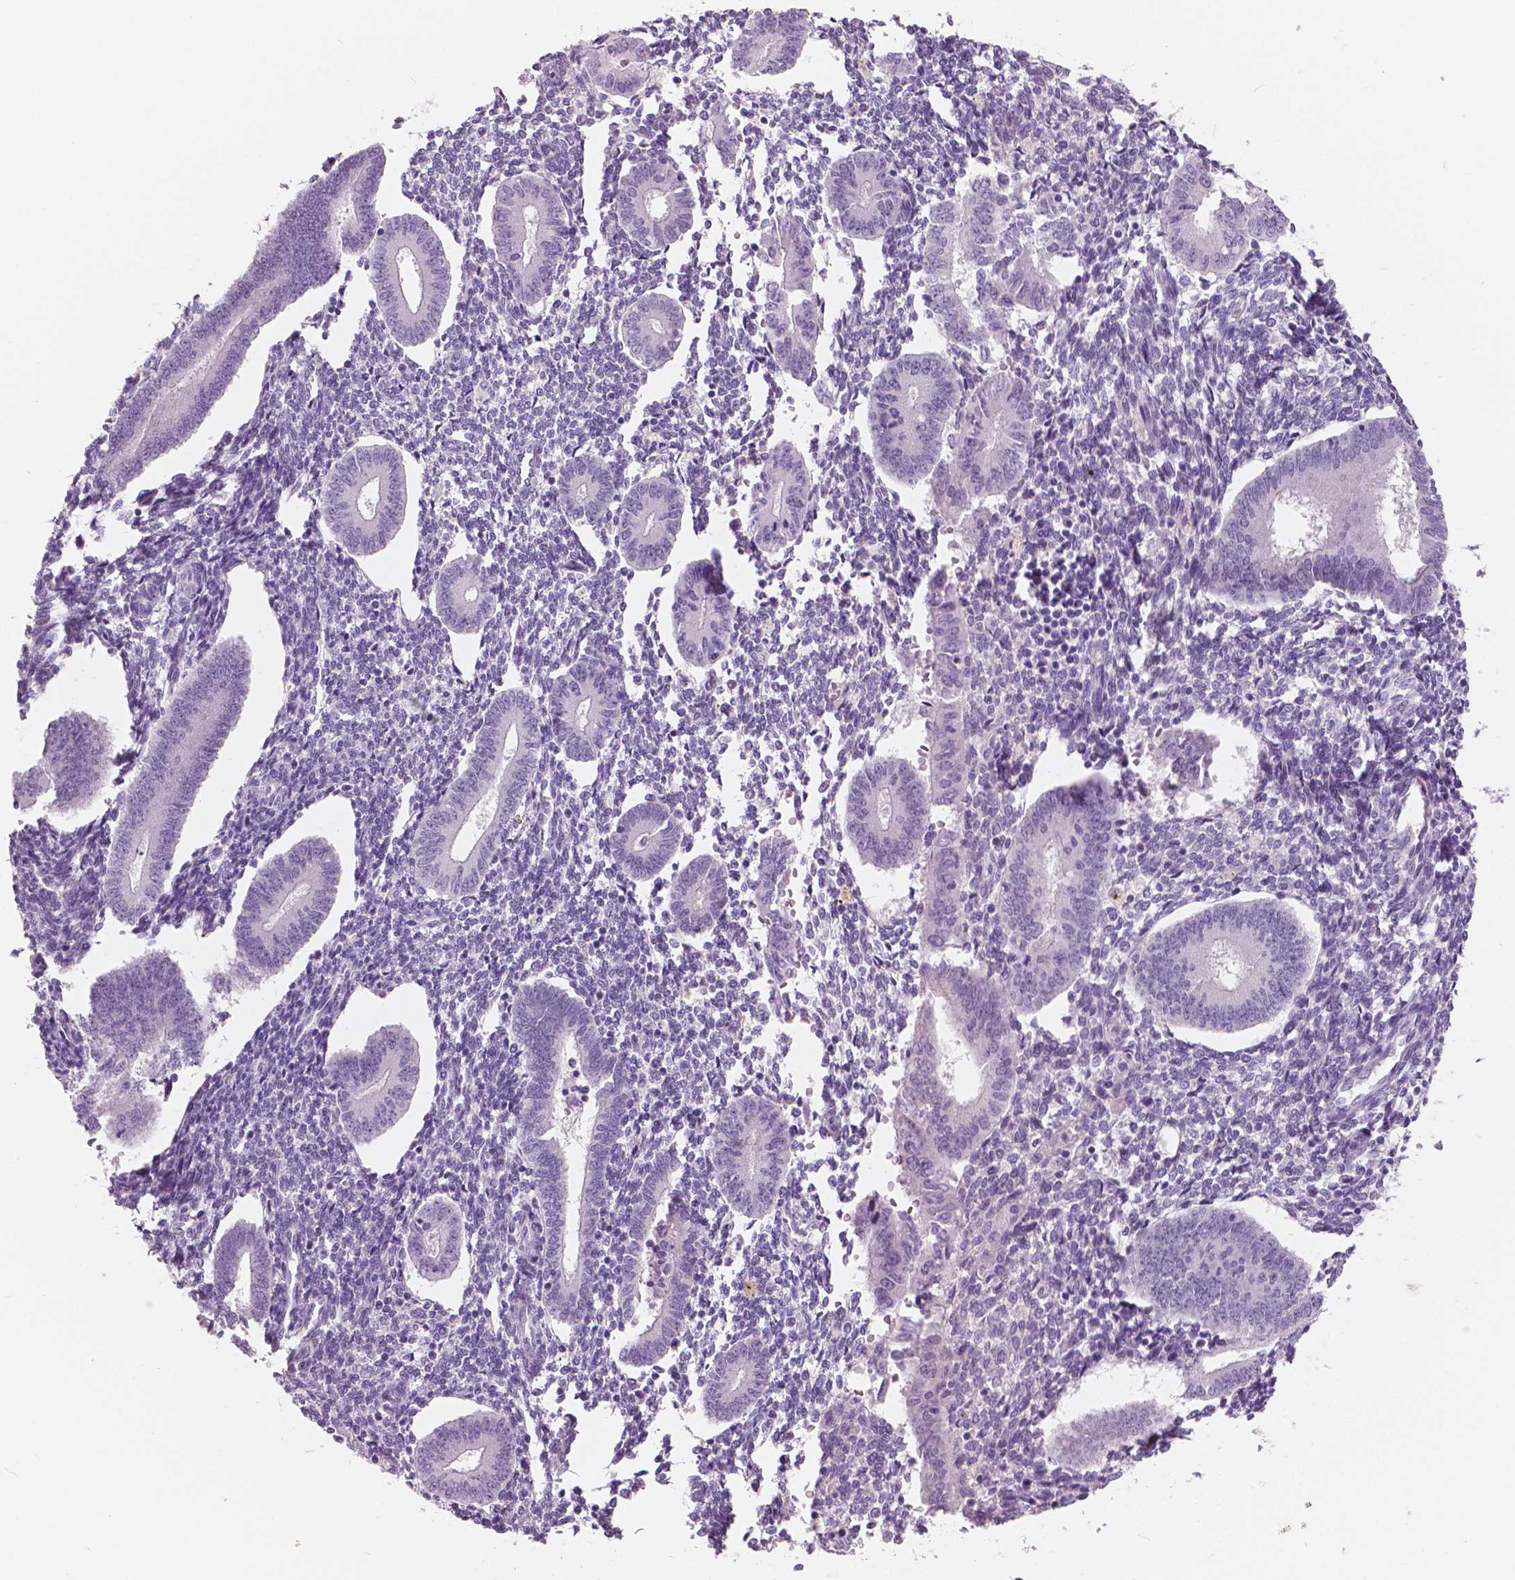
{"staining": {"intensity": "negative", "quantity": "none", "location": "none"}, "tissue": "endometrium", "cell_type": "Cells in endometrial stroma", "image_type": "normal", "snomed": [{"axis": "morphology", "description": "Normal tissue, NOS"}, {"axis": "topography", "description": "Endometrium"}], "caption": "The histopathology image exhibits no significant staining in cells in endometrial stroma of endometrium.", "gene": "A4GNT", "patient": {"sex": "female", "age": 40}}